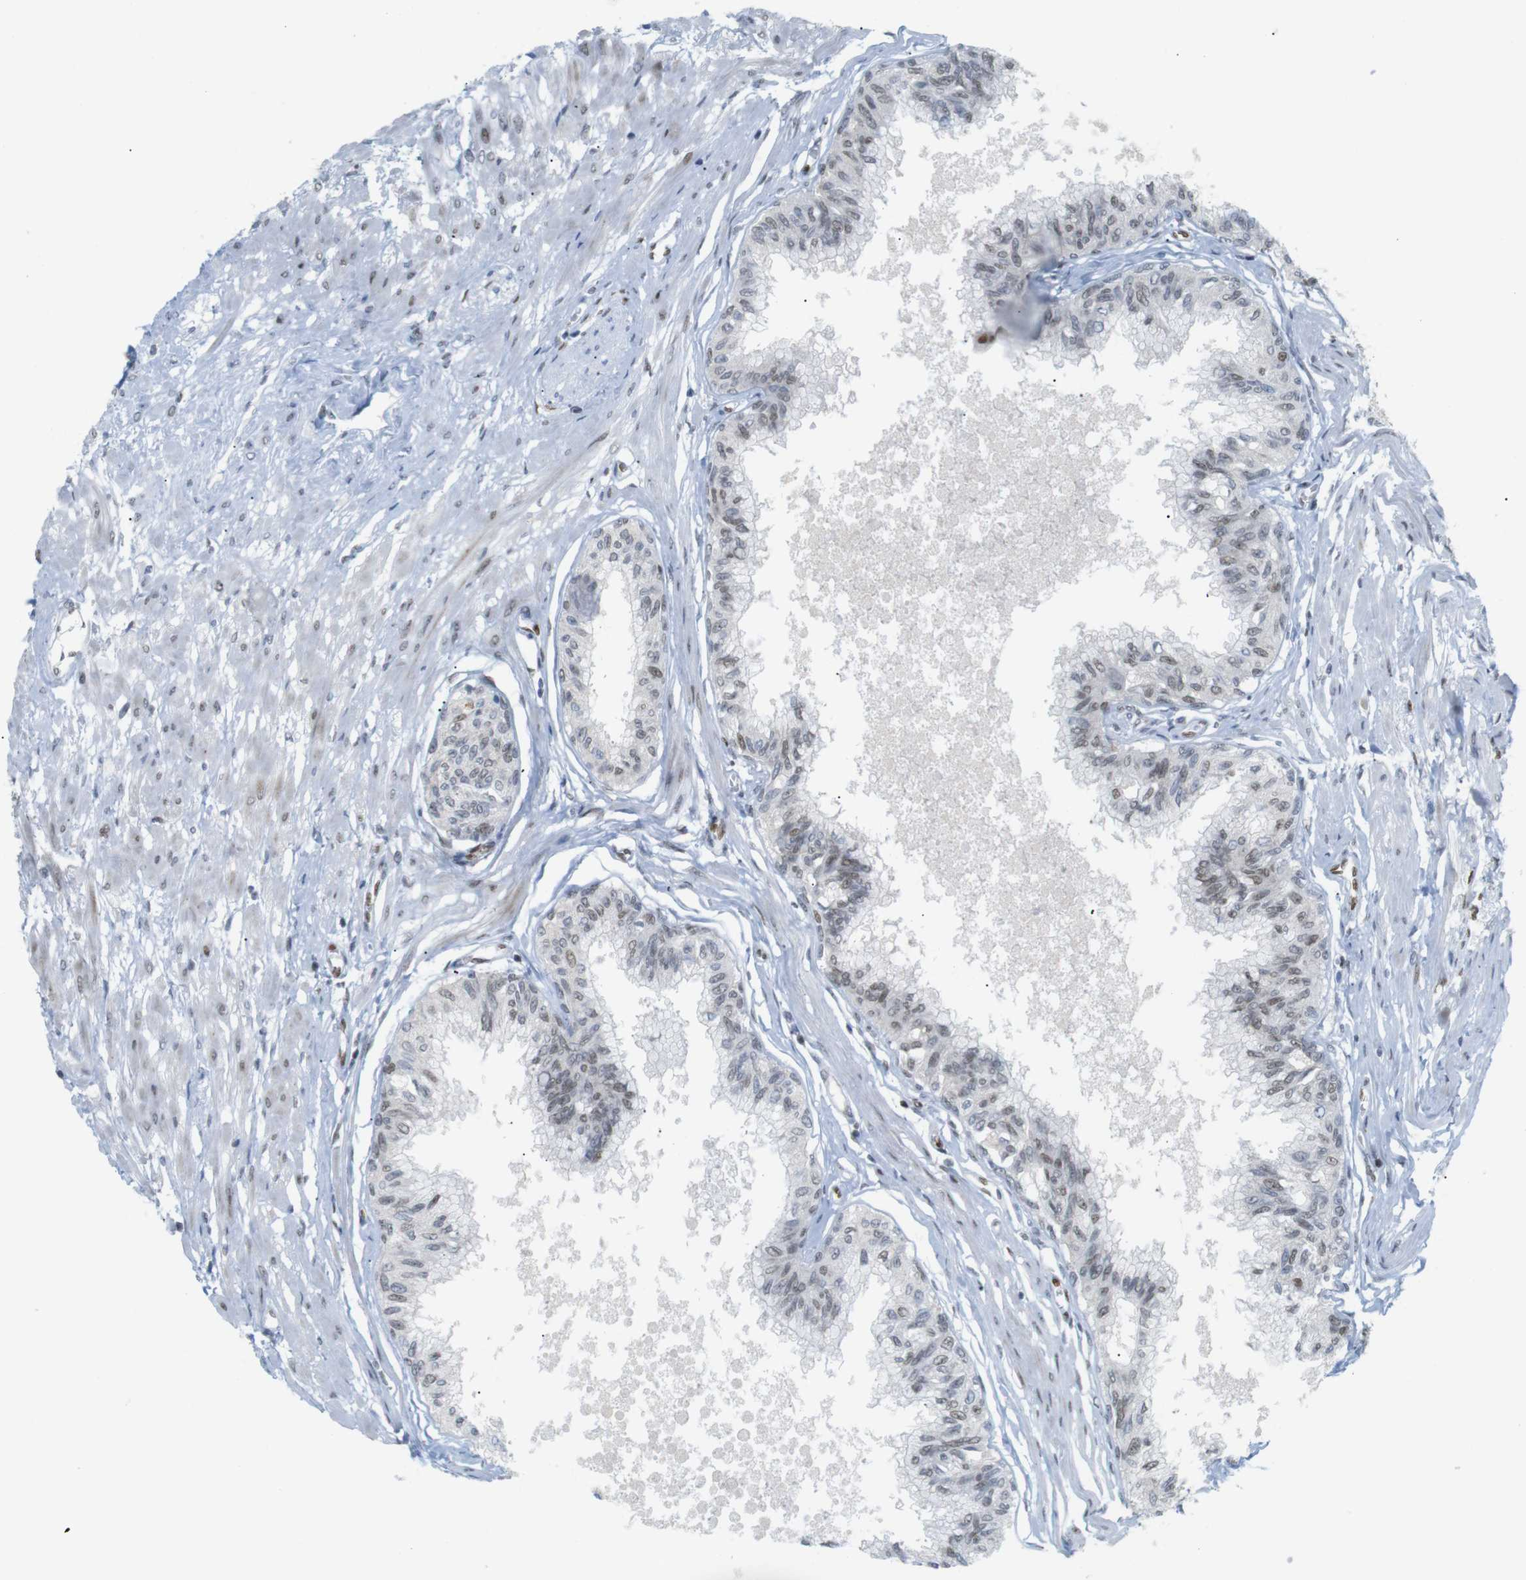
{"staining": {"intensity": "moderate", "quantity": "25%-75%", "location": "nuclear"}, "tissue": "prostate", "cell_type": "Glandular cells", "image_type": "normal", "snomed": [{"axis": "morphology", "description": "Normal tissue, NOS"}, {"axis": "topography", "description": "Prostate"}, {"axis": "topography", "description": "Seminal veicle"}], "caption": "Immunohistochemical staining of benign prostate displays 25%-75% levels of moderate nuclear protein expression in about 25%-75% of glandular cells.", "gene": "RIOX2", "patient": {"sex": "male", "age": 60}}